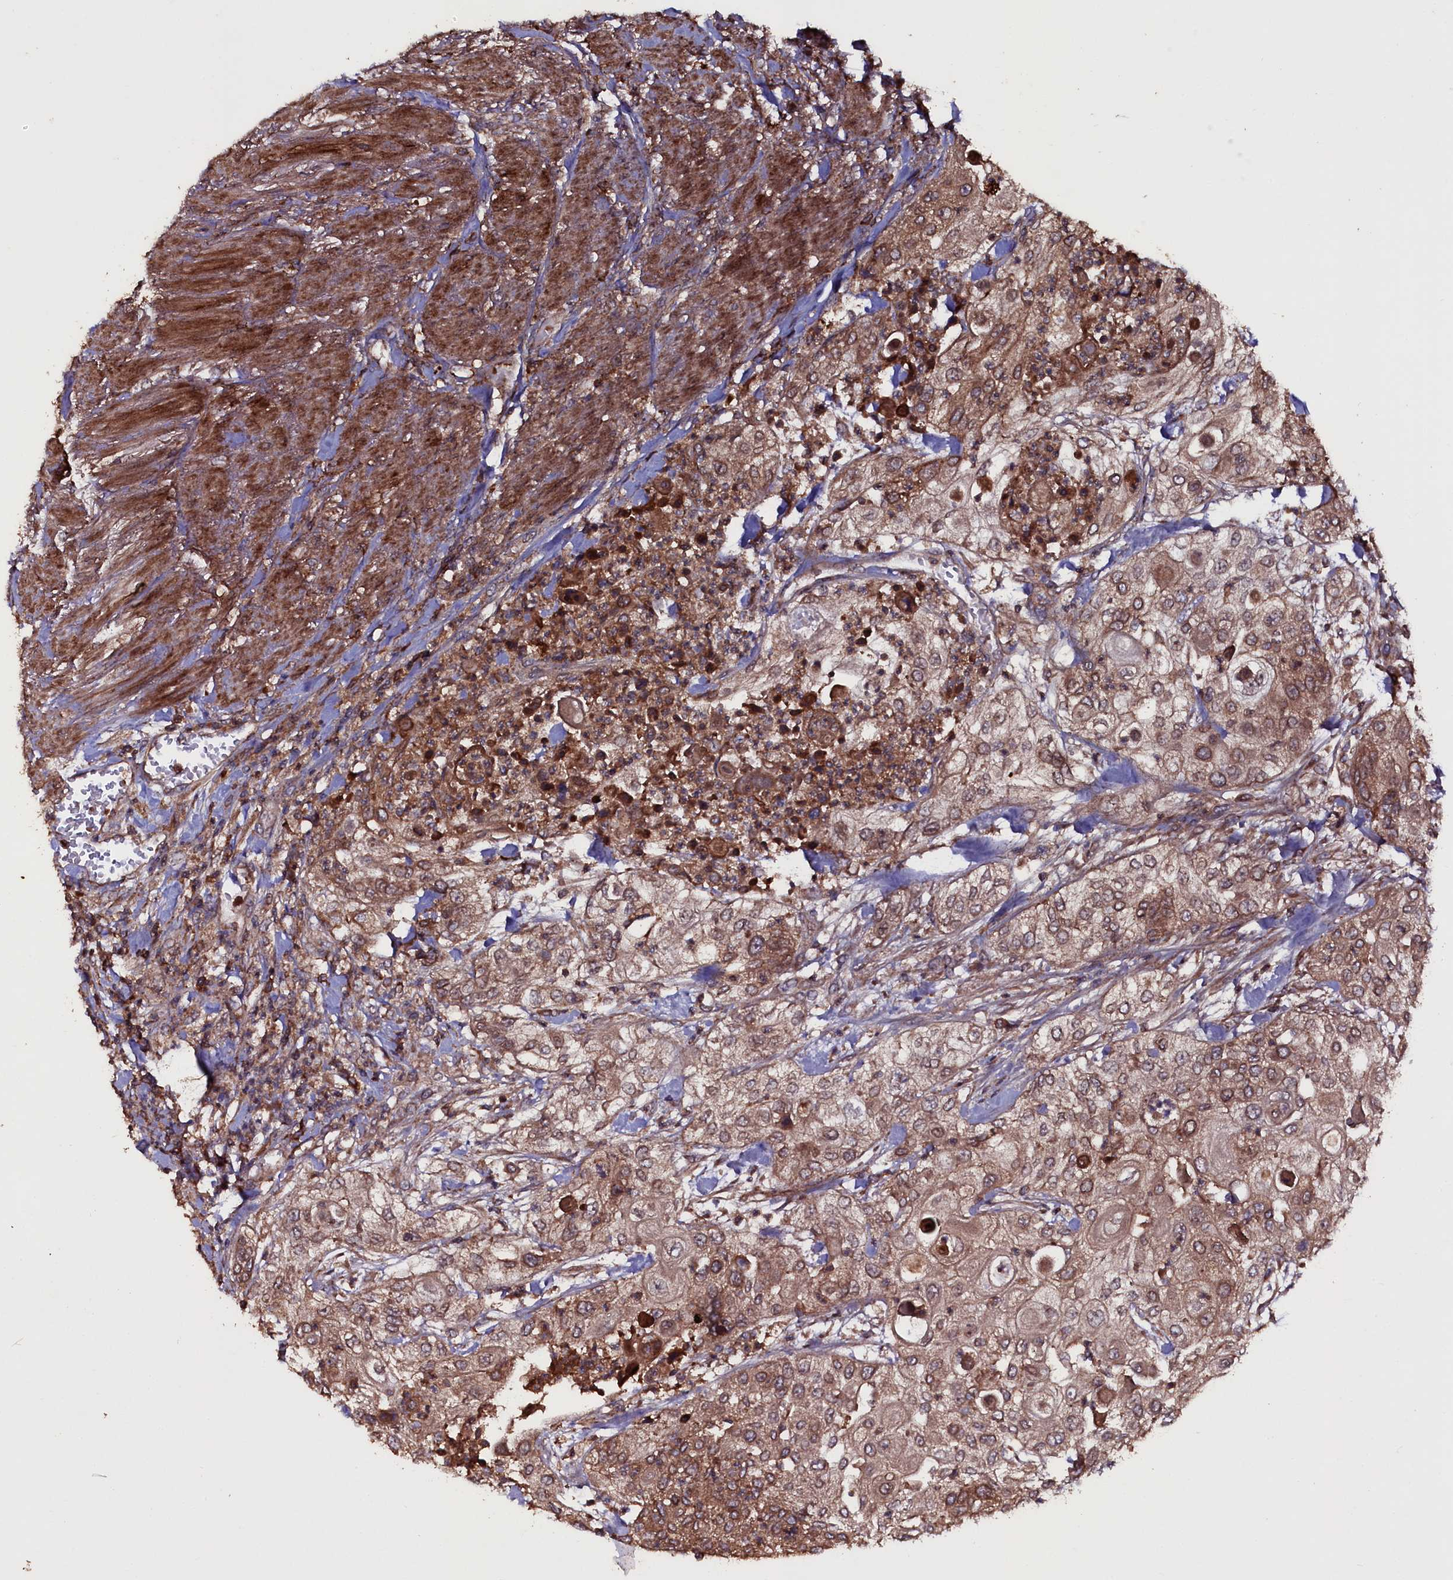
{"staining": {"intensity": "moderate", "quantity": ">75%", "location": "cytoplasmic/membranous"}, "tissue": "urothelial cancer", "cell_type": "Tumor cells", "image_type": "cancer", "snomed": [{"axis": "morphology", "description": "Urothelial carcinoma, High grade"}, {"axis": "topography", "description": "Urinary bladder"}], "caption": "The histopathology image reveals a brown stain indicating the presence of a protein in the cytoplasmic/membranous of tumor cells in urothelial carcinoma (high-grade).", "gene": "MYO1H", "patient": {"sex": "female", "age": 79}}